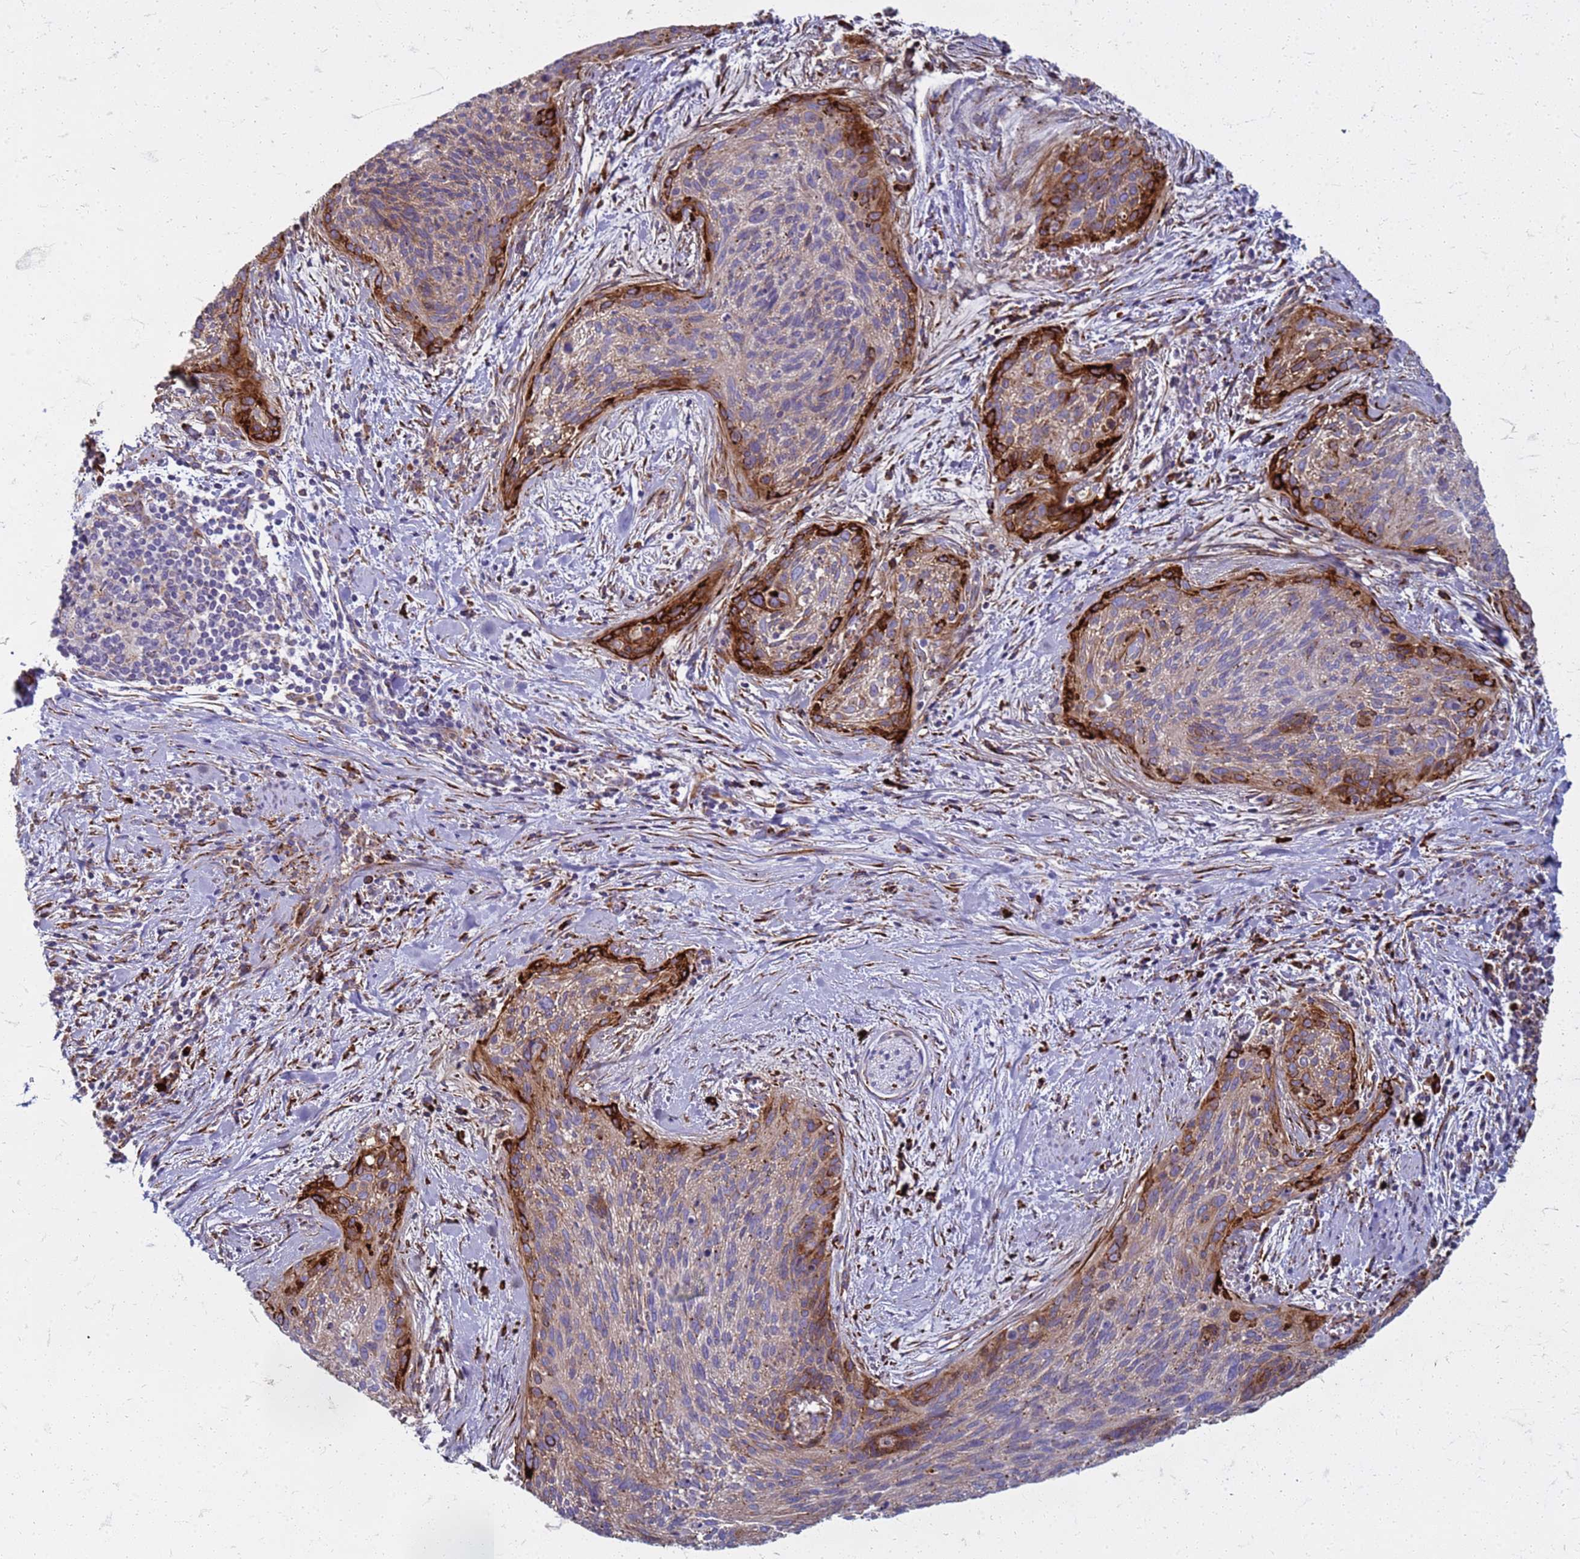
{"staining": {"intensity": "strong", "quantity": "<25%", "location": "cytoplasmic/membranous"}, "tissue": "cervical cancer", "cell_type": "Tumor cells", "image_type": "cancer", "snomed": [{"axis": "morphology", "description": "Squamous cell carcinoma, NOS"}, {"axis": "topography", "description": "Cervix"}], "caption": "Brown immunohistochemical staining in squamous cell carcinoma (cervical) demonstrates strong cytoplasmic/membranous positivity in about <25% of tumor cells. The protein is stained brown, and the nuclei are stained in blue (DAB (3,3'-diaminobenzidine) IHC with brightfield microscopy, high magnification).", "gene": "PDK3", "patient": {"sex": "female", "age": 55}}